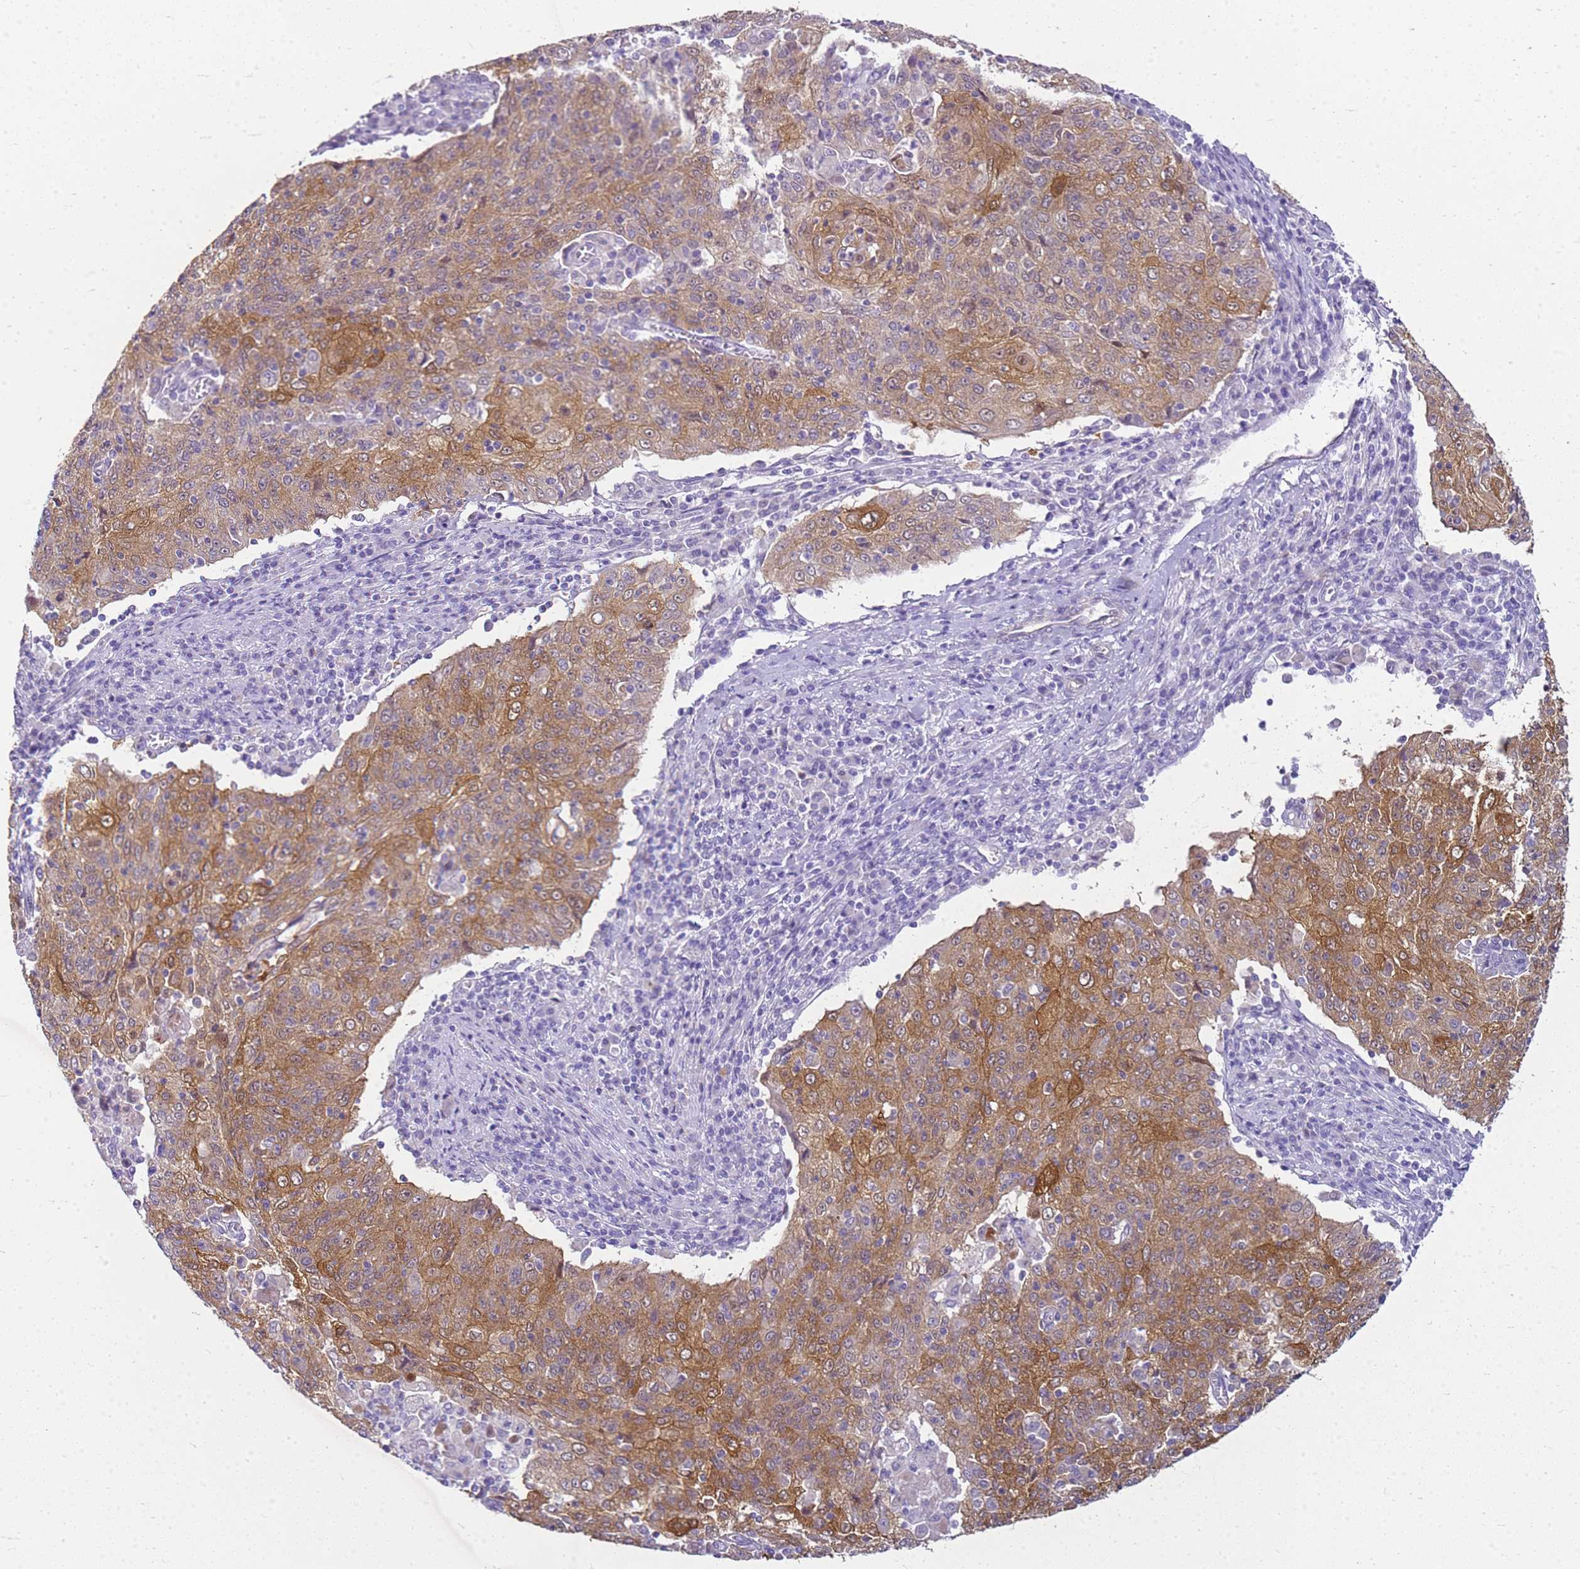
{"staining": {"intensity": "moderate", "quantity": ">75%", "location": "cytoplasmic/membranous"}, "tissue": "cervical cancer", "cell_type": "Tumor cells", "image_type": "cancer", "snomed": [{"axis": "morphology", "description": "Squamous cell carcinoma, NOS"}, {"axis": "topography", "description": "Cervix"}], "caption": "Immunohistochemical staining of cervical cancer (squamous cell carcinoma) exhibits medium levels of moderate cytoplasmic/membranous protein positivity in about >75% of tumor cells. The staining was performed using DAB (3,3'-diaminobenzidine) to visualize the protein expression in brown, while the nuclei were stained in blue with hematoxylin (Magnification: 20x).", "gene": "HSPB1", "patient": {"sex": "female", "age": 48}}